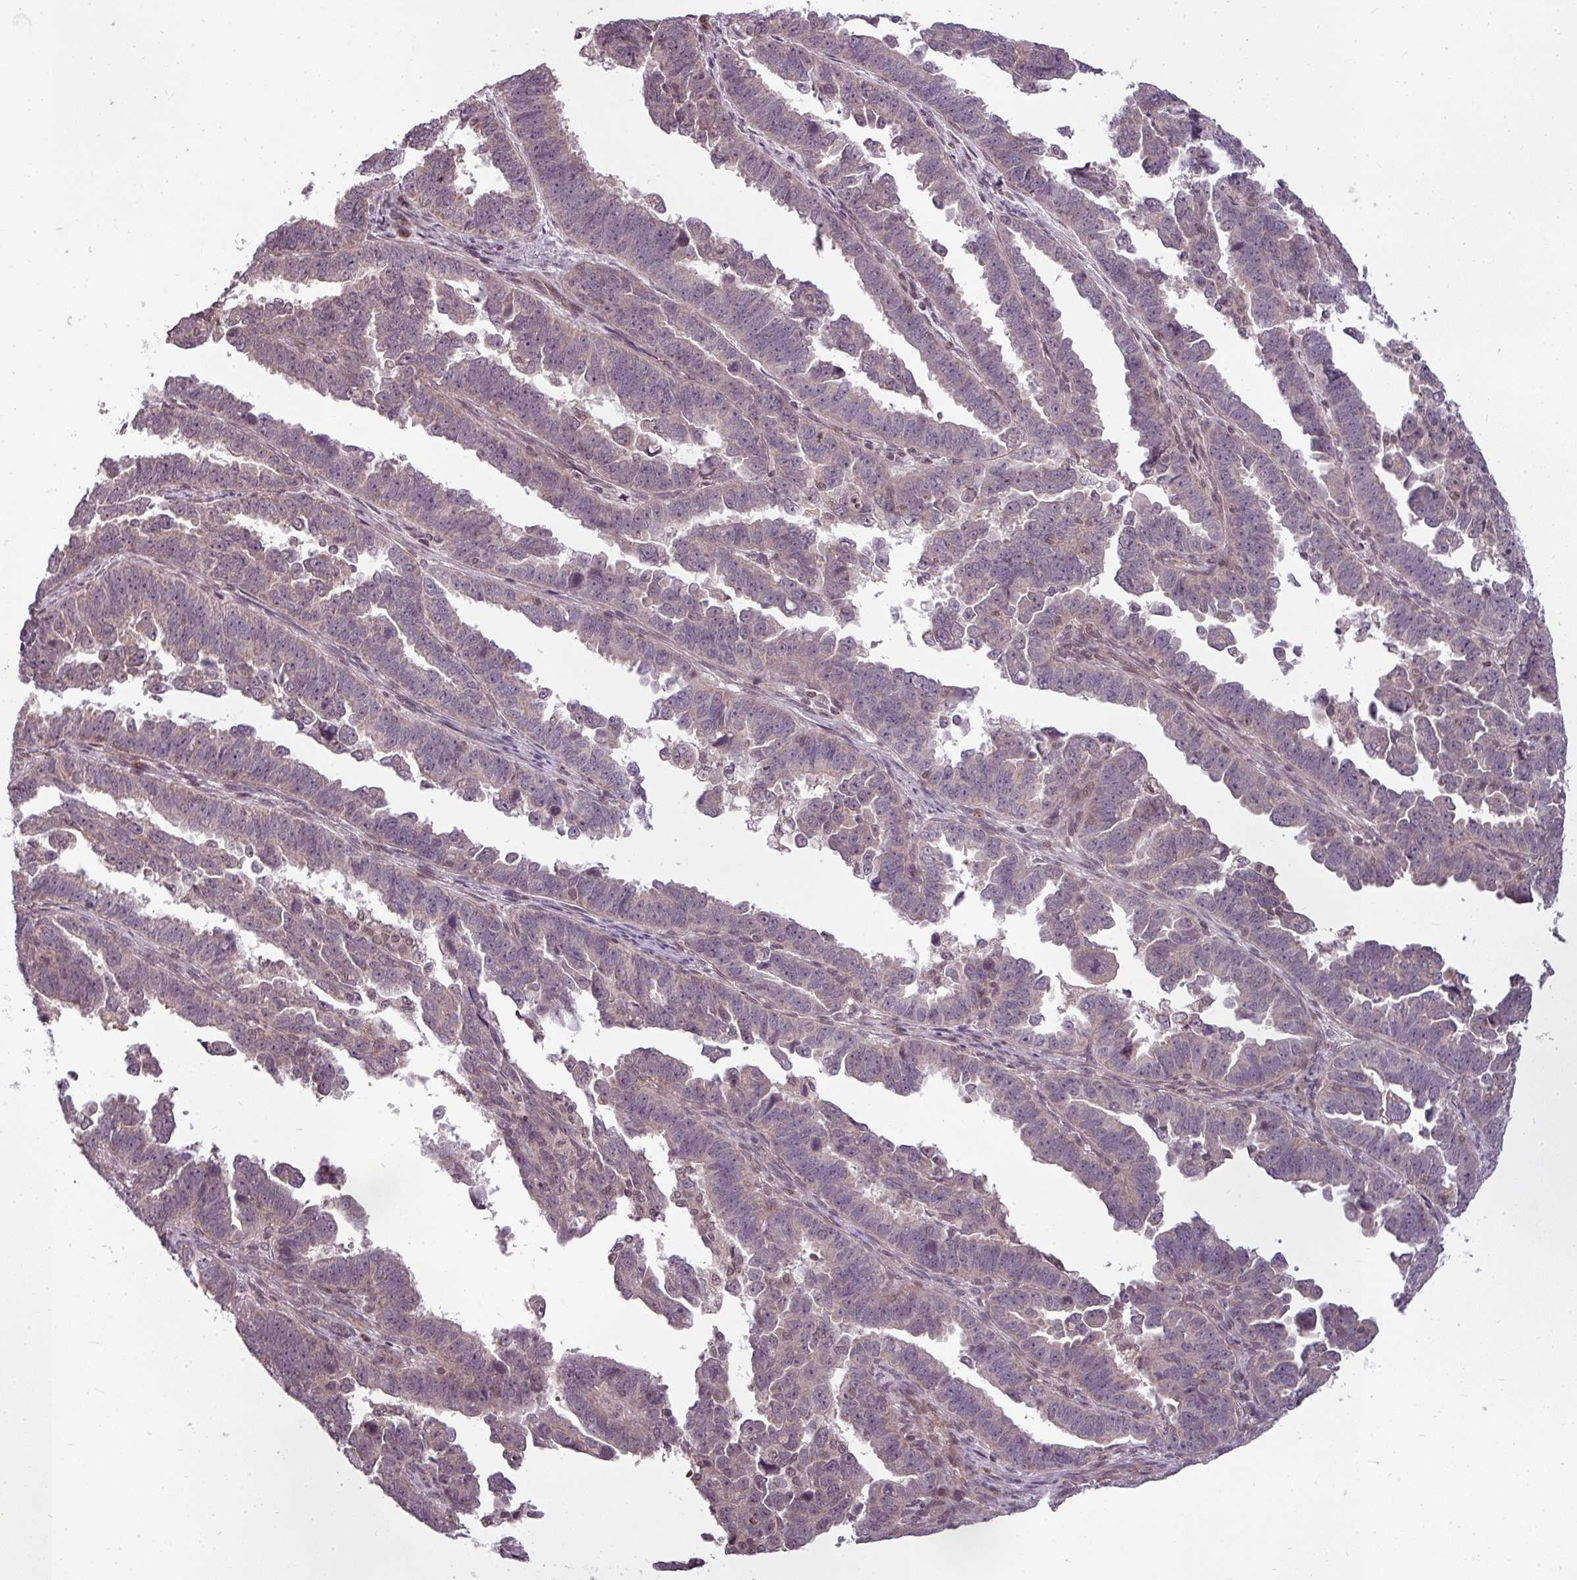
{"staining": {"intensity": "weak", "quantity": "<25%", "location": "cytoplasmic/membranous"}, "tissue": "endometrial cancer", "cell_type": "Tumor cells", "image_type": "cancer", "snomed": [{"axis": "morphology", "description": "Adenocarcinoma, NOS"}, {"axis": "topography", "description": "Endometrium"}], "caption": "Immunohistochemical staining of endometrial cancer (adenocarcinoma) reveals no significant staining in tumor cells.", "gene": "CLIC1", "patient": {"sex": "female", "age": 75}}